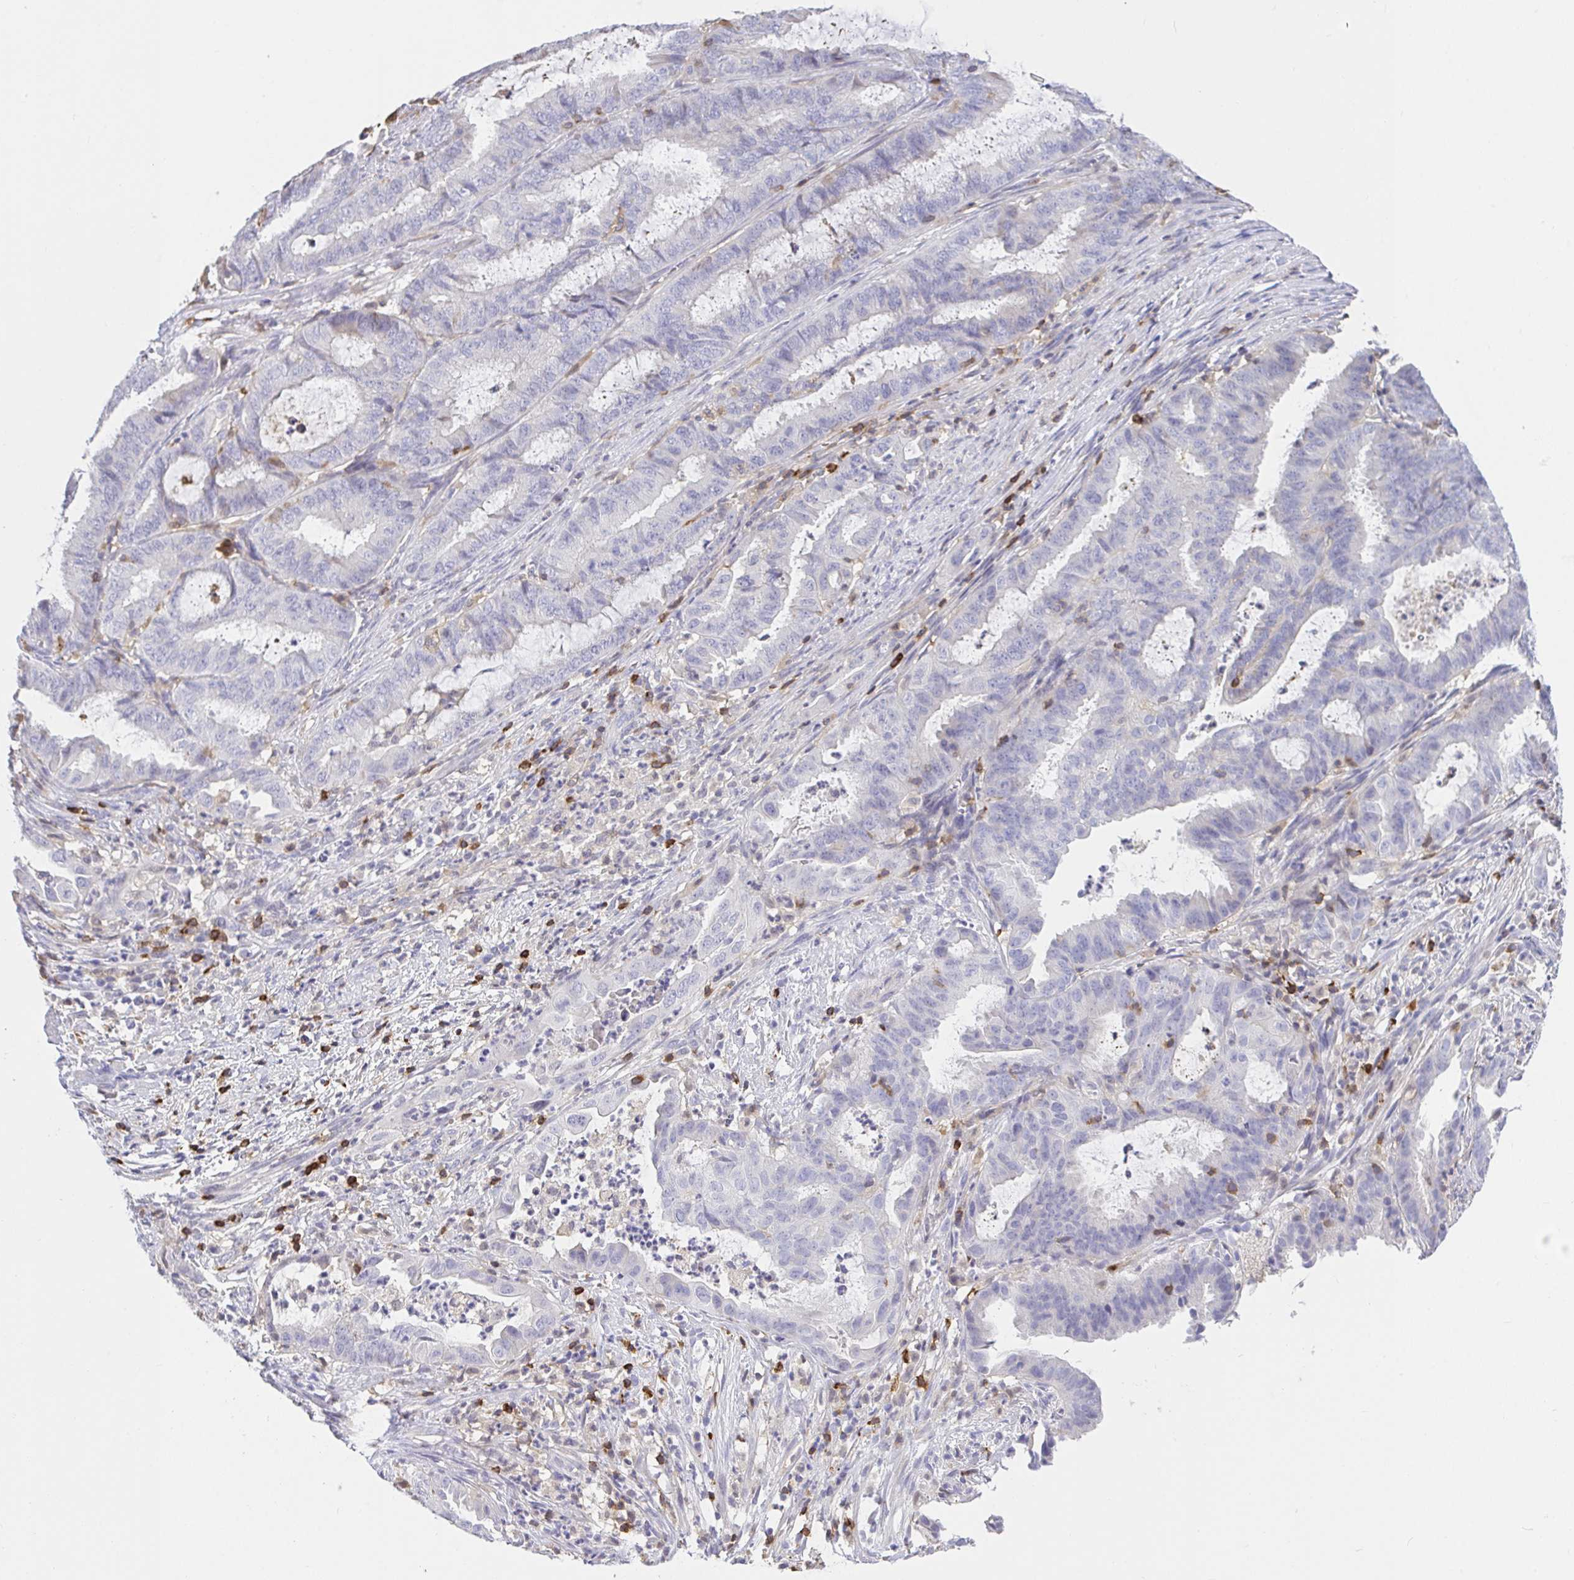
{"staining": {"intensity": "negative", "quantity": "none", "location": "none"}, "tissue": "endometrial cancer", "cell_type": "Tumor cells", "image_type": "cancer", "snomed": [{"axis": "morphology", "description": "Adenocarcinoma, NOS"}, {"axis": "topography", "description": "Endometrium"}], "caption": "IHC micrograph of neoplastic tissue: endometrial cancer (adenocarcinoma) stained with DAB reveals no significant protein staining in tumor cells.", "gene": "SKAP1", "patient": {"sex": "female", "age": 51}}